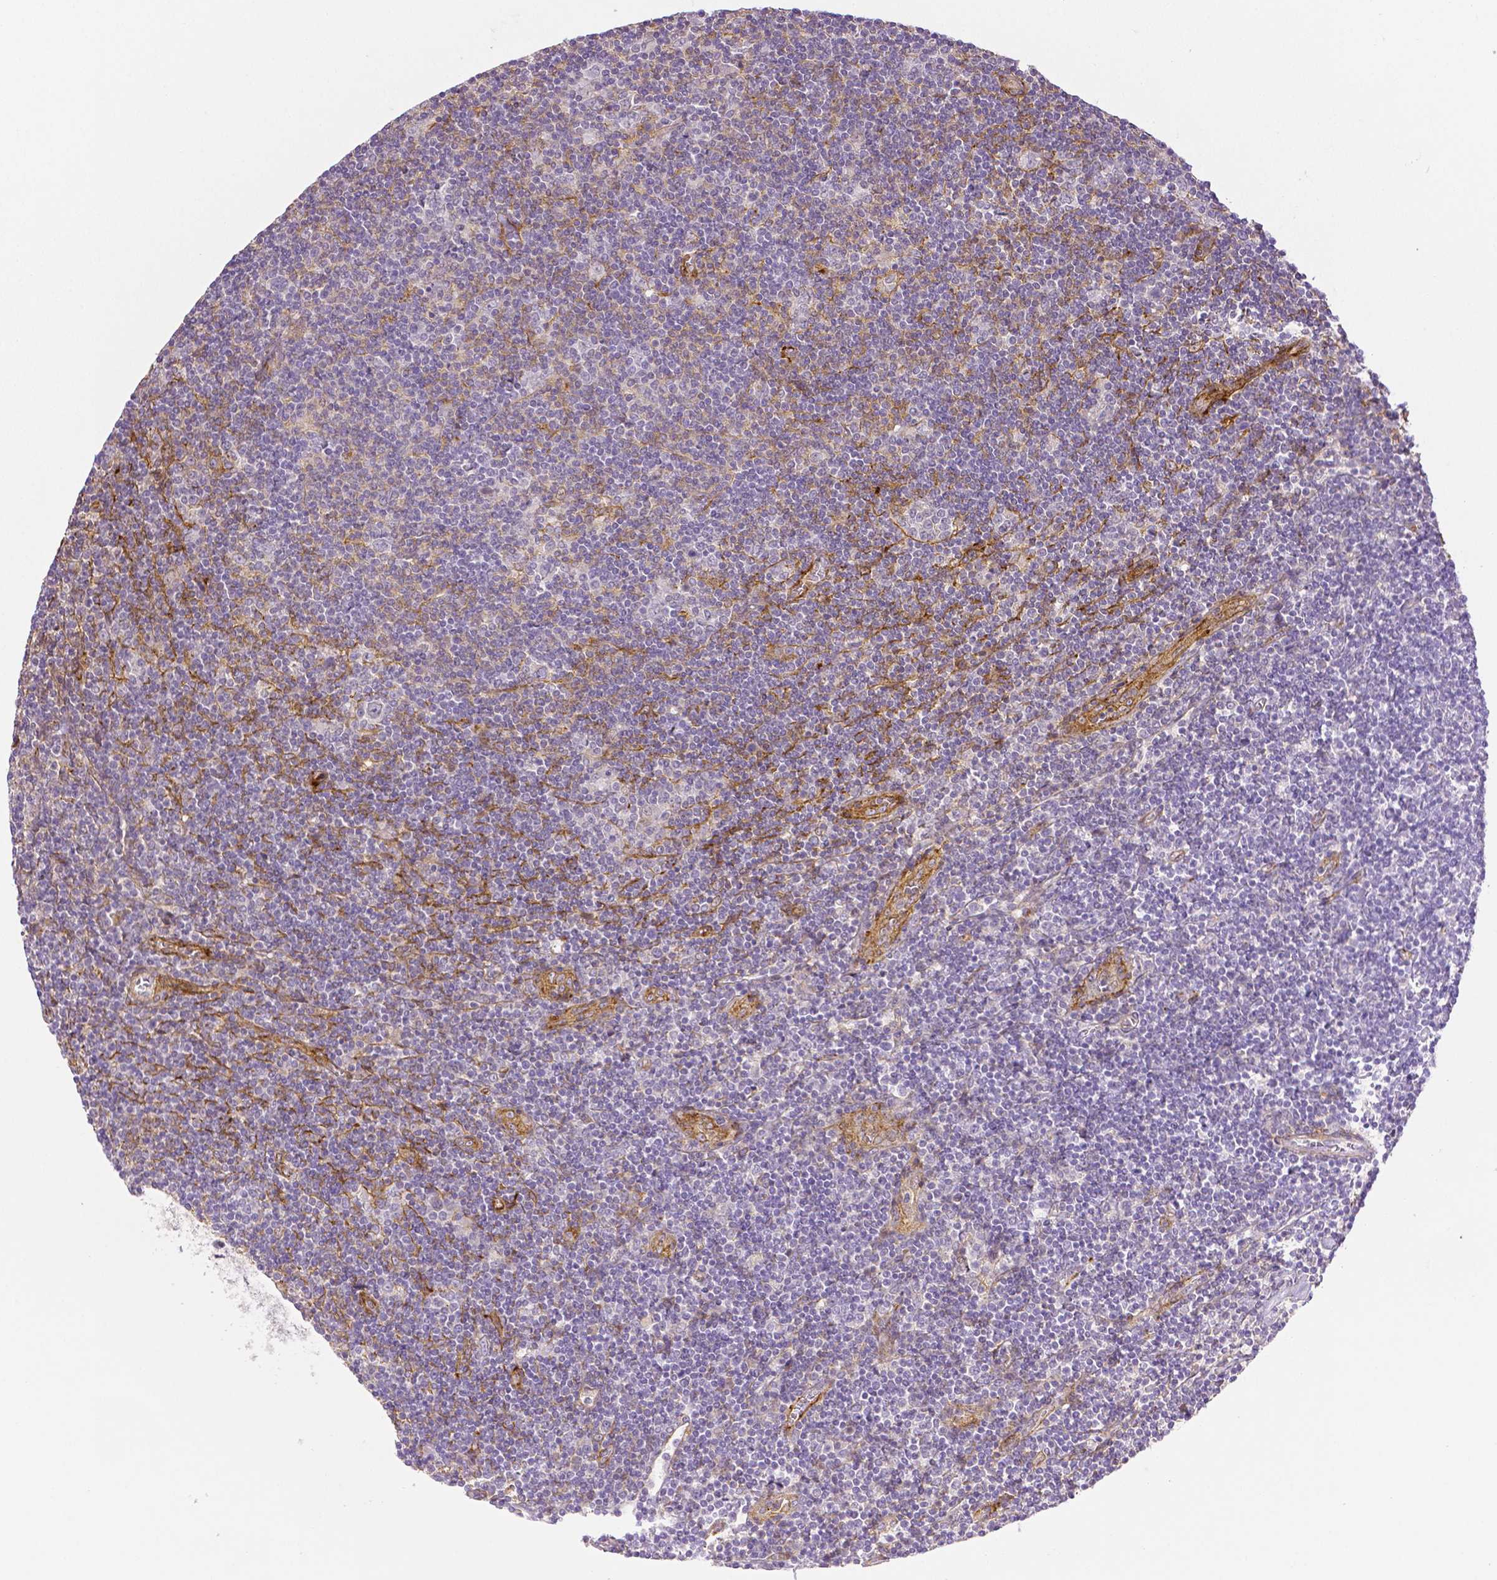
{"staining": {"intensity": "negative", "quantity": "none", "location": "none"}, "tissue": "lymphoma", "cell_type": "Tumor cells", "image_type": "cancer", "snomed": [{"axis": "morphology", "description": "Hodgkin's disease, NOS"}, {"axis": "topography", "description": "Lymph node"}], "caption": "High power microscopy image of an IHC photomicrograph of lymphoma, revealing no significant positivity in tumor cells.", "gene": "THY1", "patient": {"sex": "male", "age": 40}}